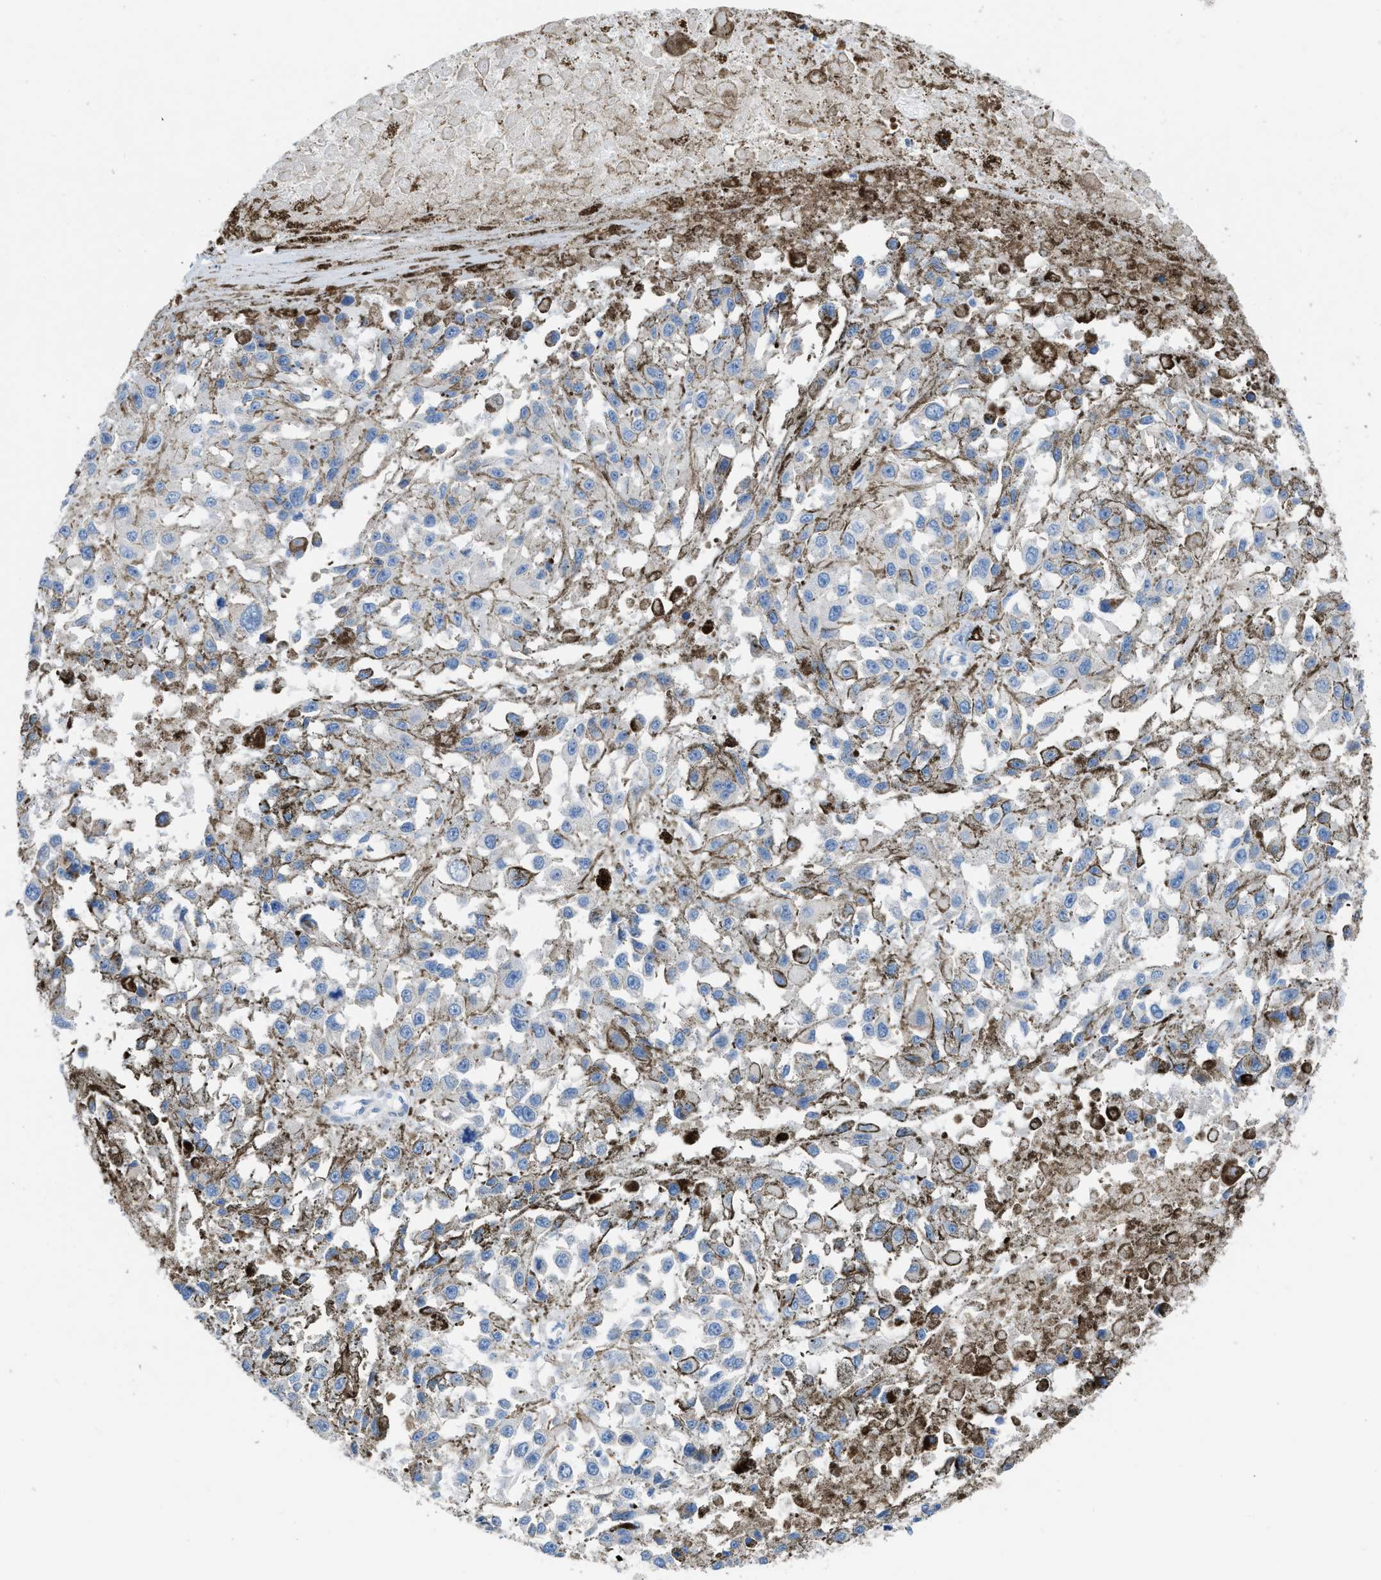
{"staining": {"intensity": "negative", "quantity": "none", "location": "none"}, "tissue": "melanoma", "cell_type": "Tumor cells", "image_type": "cancer", "snomed": [{"axis": "morphology", "description": "Malignant melanoma, Metastatic site"}, {"axis": "topography", "description": "Lymph node"}], "caption": "An immunohistochemistry (IHC) histopathology image of malignant melanoma (metastatic site) is shown. There is no staining in tumor cells of malignant melanoma (metastatic site).", "gene": "ITPR1", "patient": {"sex": "male", "age": 59}}